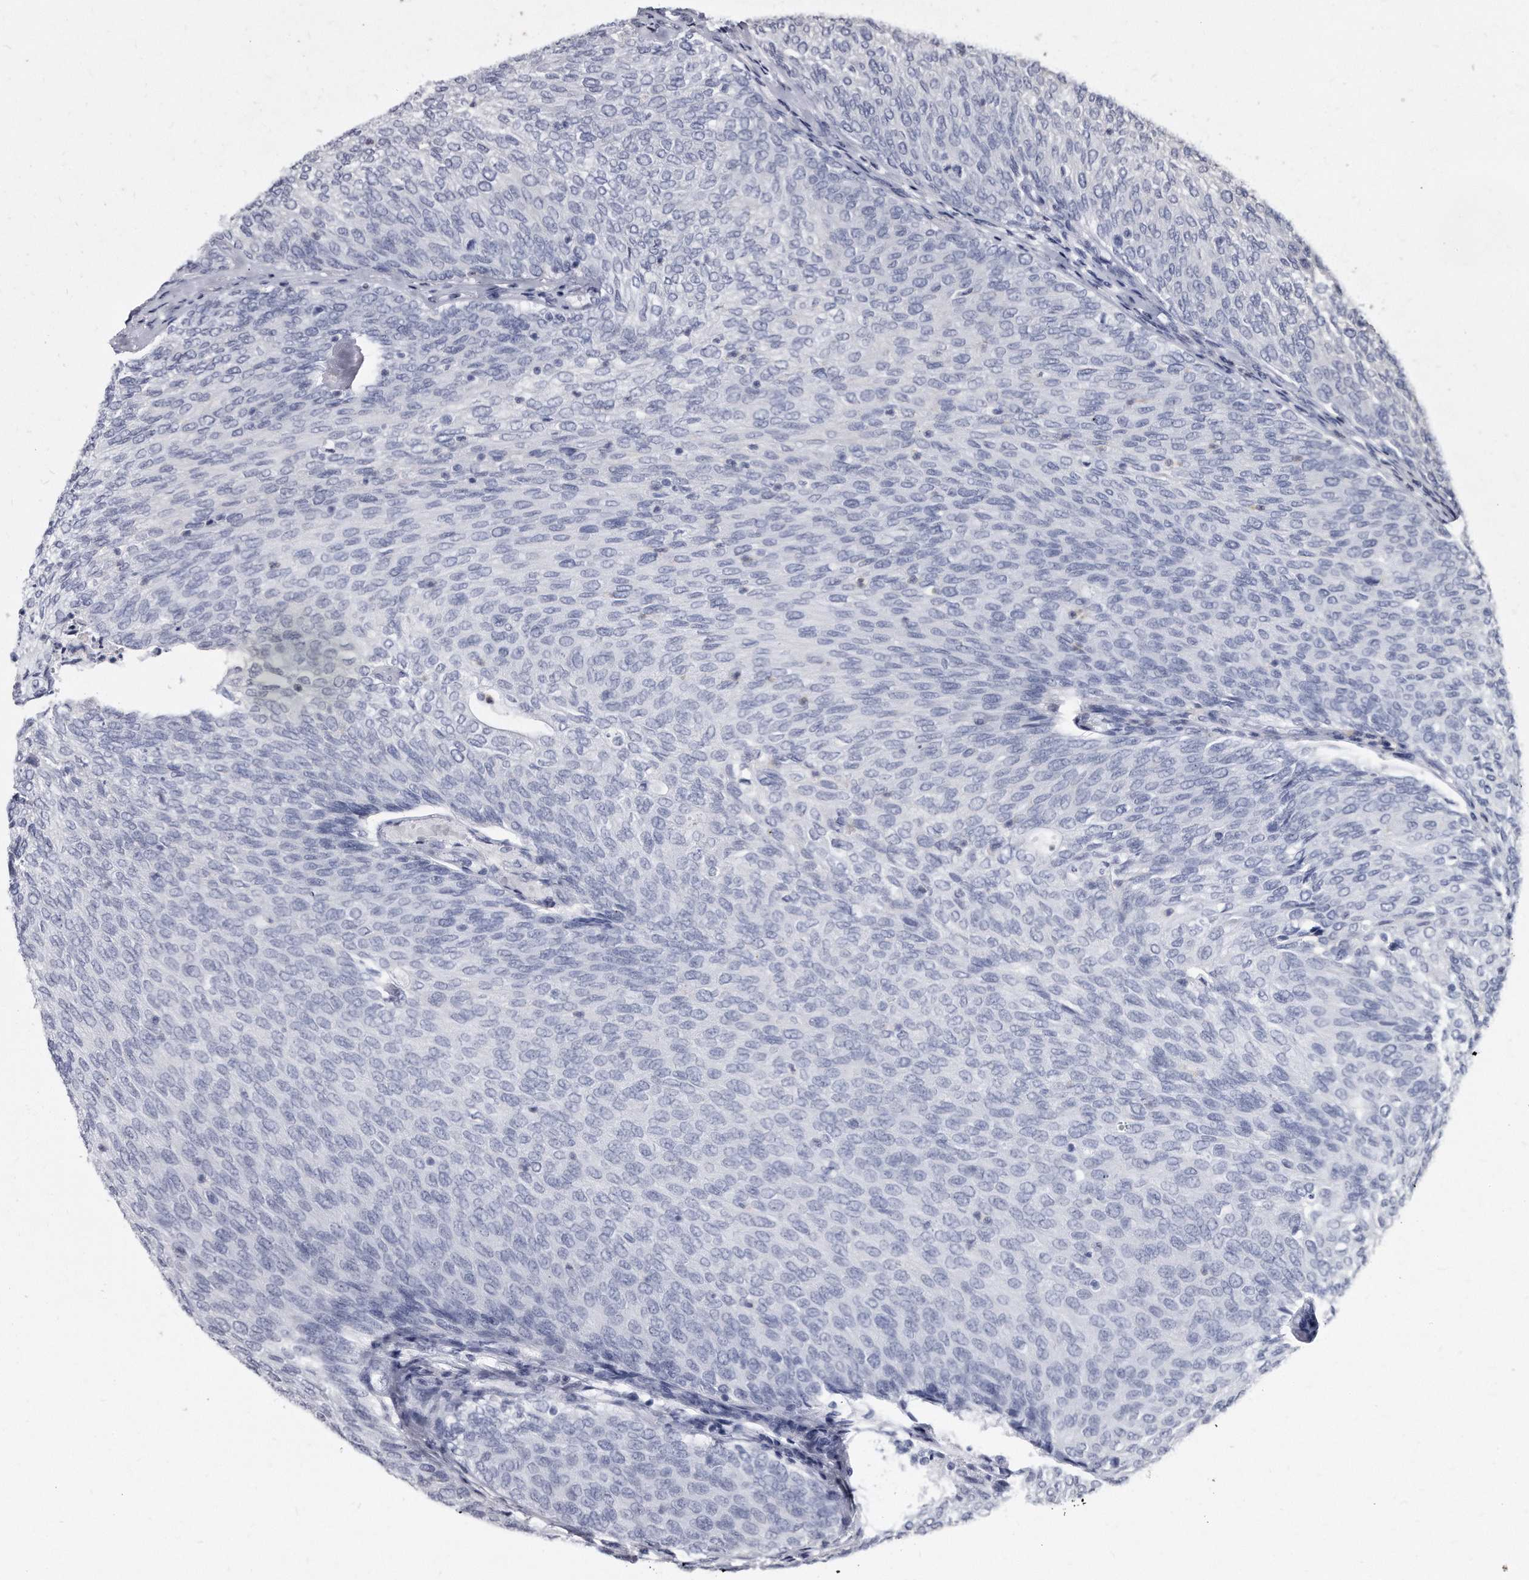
{"staining": {"intensity": "negative", "quantity": "none", "location": "none"}, "tissue": "urothelial cancer", "cell_type": "Tumor cells", "image_type": "cancer", "snomed": [{"axis": "morphology", "description": "Urothelial carcinoma, Low grade"}, {"axis": "topography", "description": "Urinary bladder"}], "caption": "Tumor cells show no significant protein expression in urothelial carcinoma (low-grade).", "gene": "KLHDC3", "patient": {"sex": "female", "age": 79}}